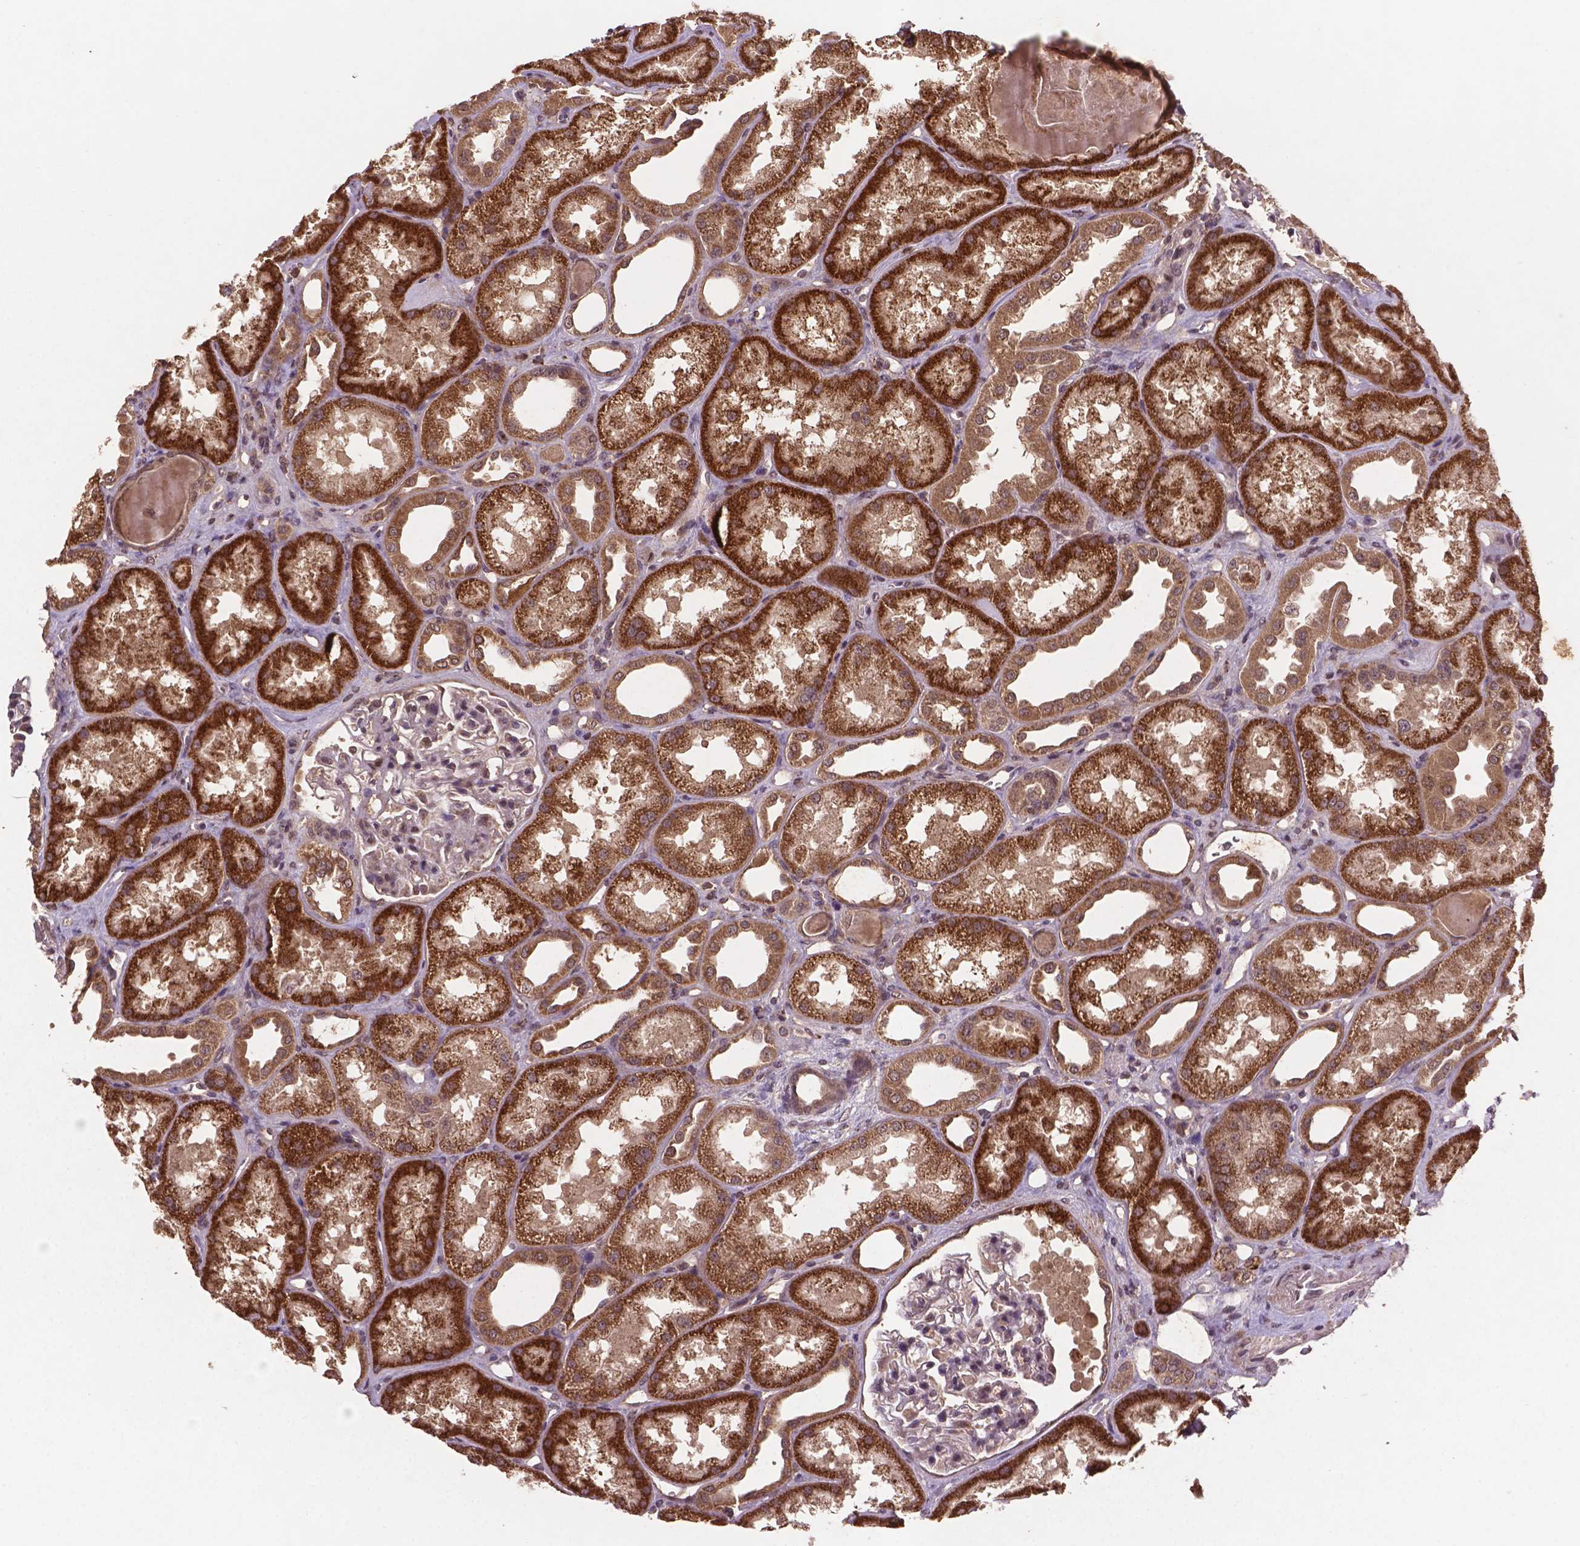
{"staining": {"intensity": "negative", "quantity": "none", "location": "none"}, "tissue": "kidney", "cell_type": "Cells in glomeruli", "image_type": "normal", "snomed": [{"axis": "morphology", "description": "Normal tissue, NOS"}, {"axis": "topography", "description": "Kidney"}], "caption": "IHC of normal kidney reveals no positivity in cells in glomeruli.", "gene": "NIPAL2", "patient": {"sex": "male", "age": 61}}